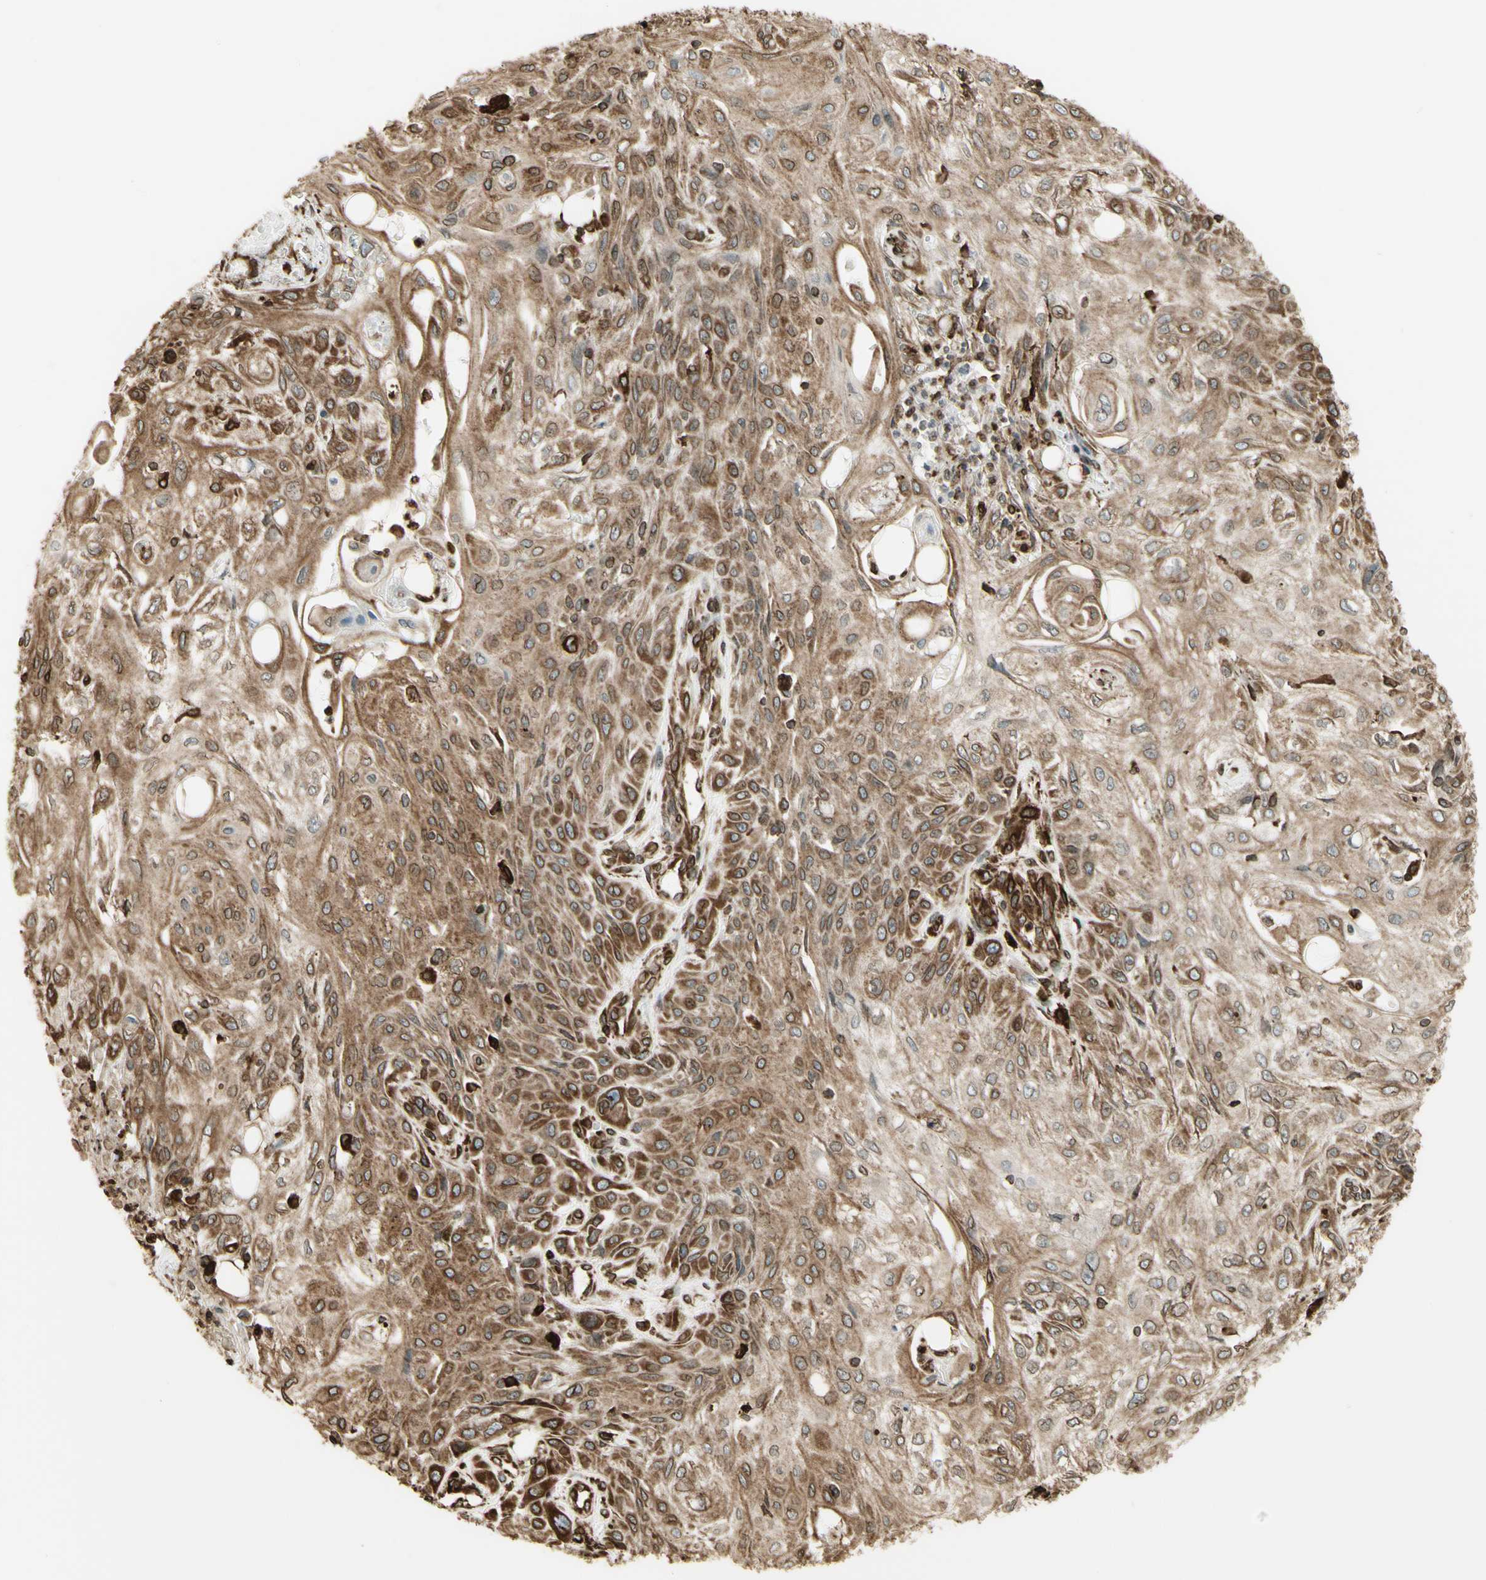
{"staining": {"intensity": "moderate", "quantity": ">75%", "location": "cytoplasmic/membranous"}, "tissue": "skin cancer", "cell_type": "Tumor cells", "image_type": "cancer", "snomed": [{"axis": "morphology", "description": "Squamous cell carcinoma, NOS"}, {"axis": "topography", "description": "Skin"}], "caption": "DAB (3,3'-diaminobenzidine) immunohistochemical staining of human skin cancer displays moderate cytoplasmic/membranous protein staining in about >75% of tumor cells. The protein is stained brown, and the nuclei are stained in blue (DAB IHC with brightfield microscopy, high magnification).", "gene": "CANX", "patient": {"sex": "male", "age": 75}}